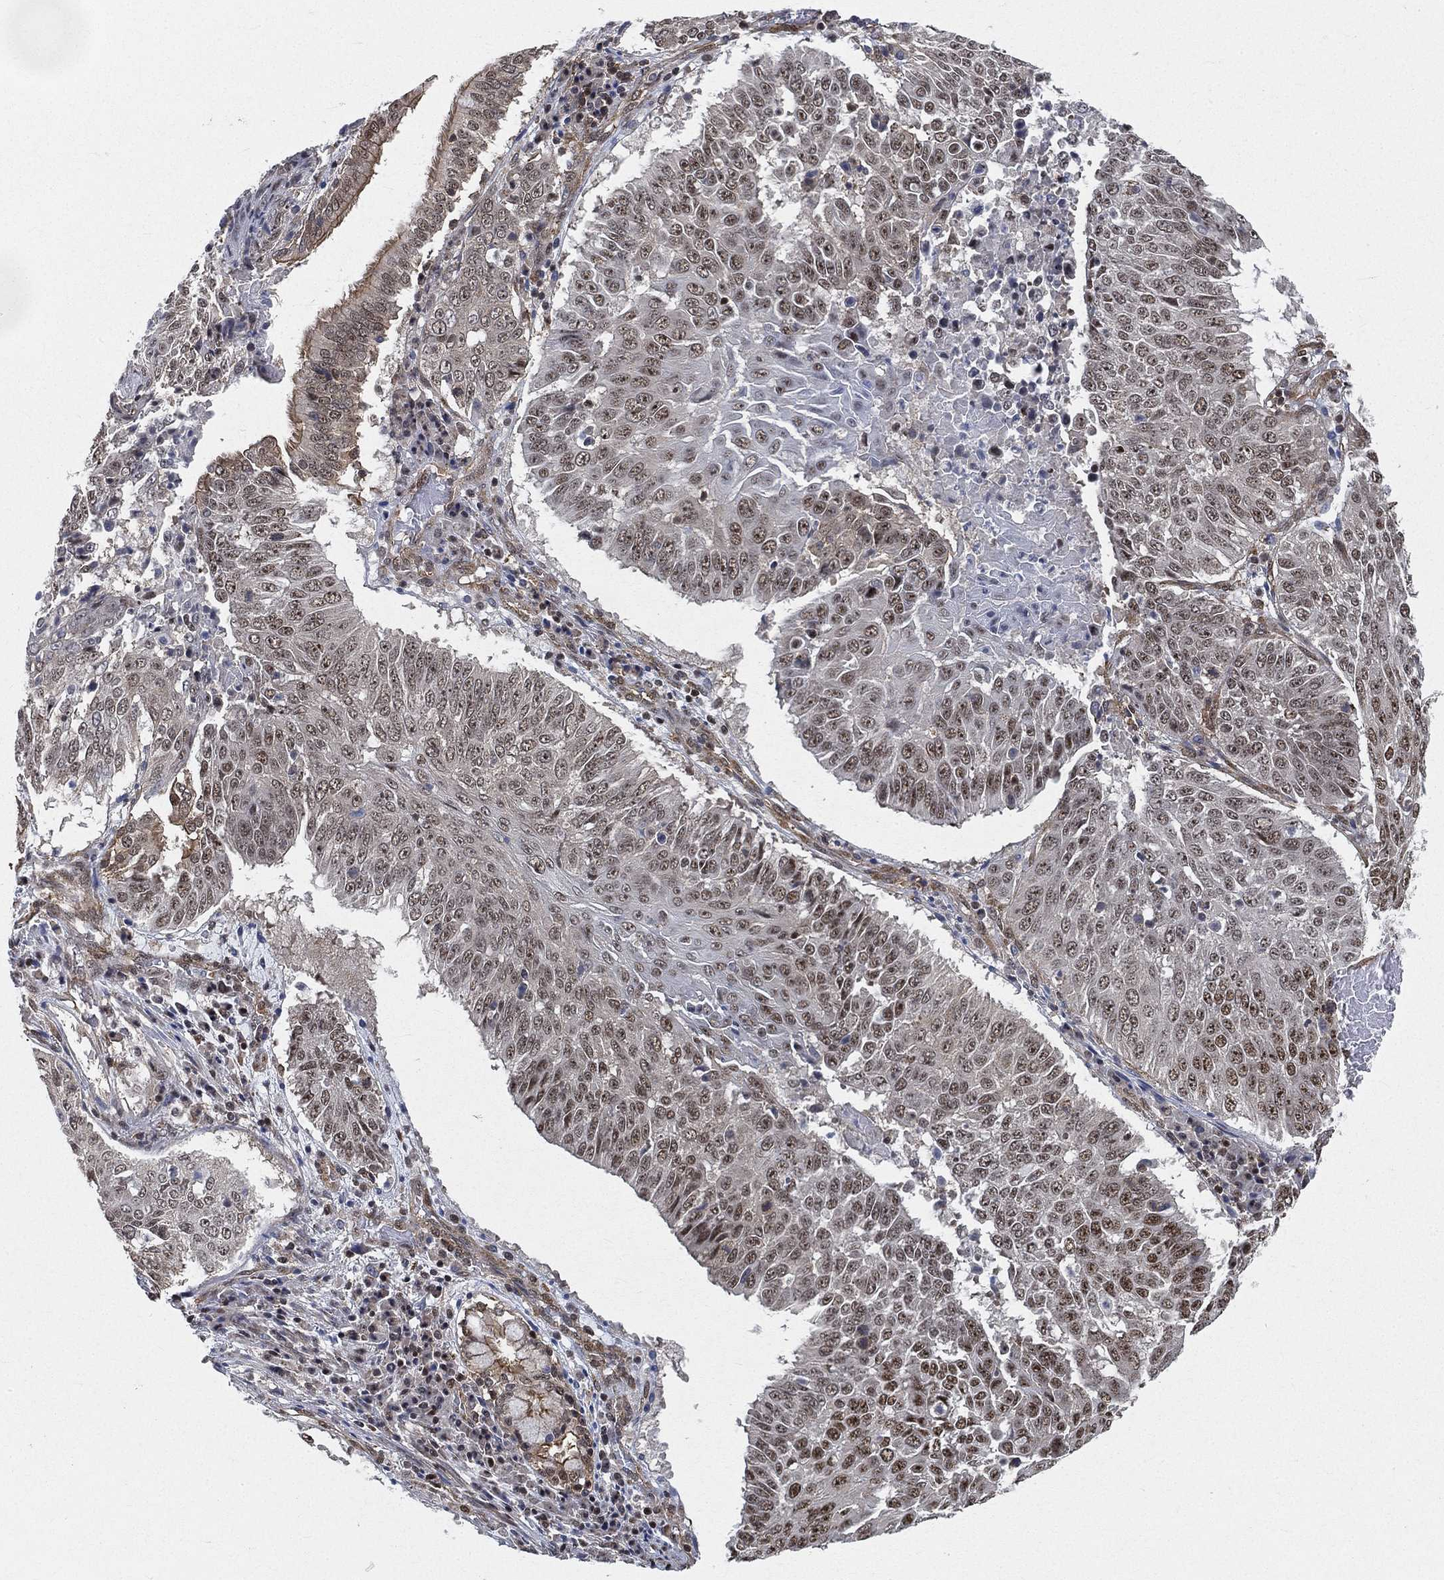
{"staining": {"intensity": "moderate", "quantity": "25%-75%", "location": "nuclear"}, "tissue": "lung cancer", "cell_type": "Tumor cells", "image_type": "cancer", "snomed": [{"axis": "morphology", "description": "Squamous cell carcinoma, NOS"}, {"axis": "topography", "description": "Lung"}], "caption": "Moderate nuclear positivity is identified in about 25%-75% of tumor cells in lung cancer (squamous cell carcinoma).", "gene": "RSRC2", "patient": {"sex": "male", "age": 64}}